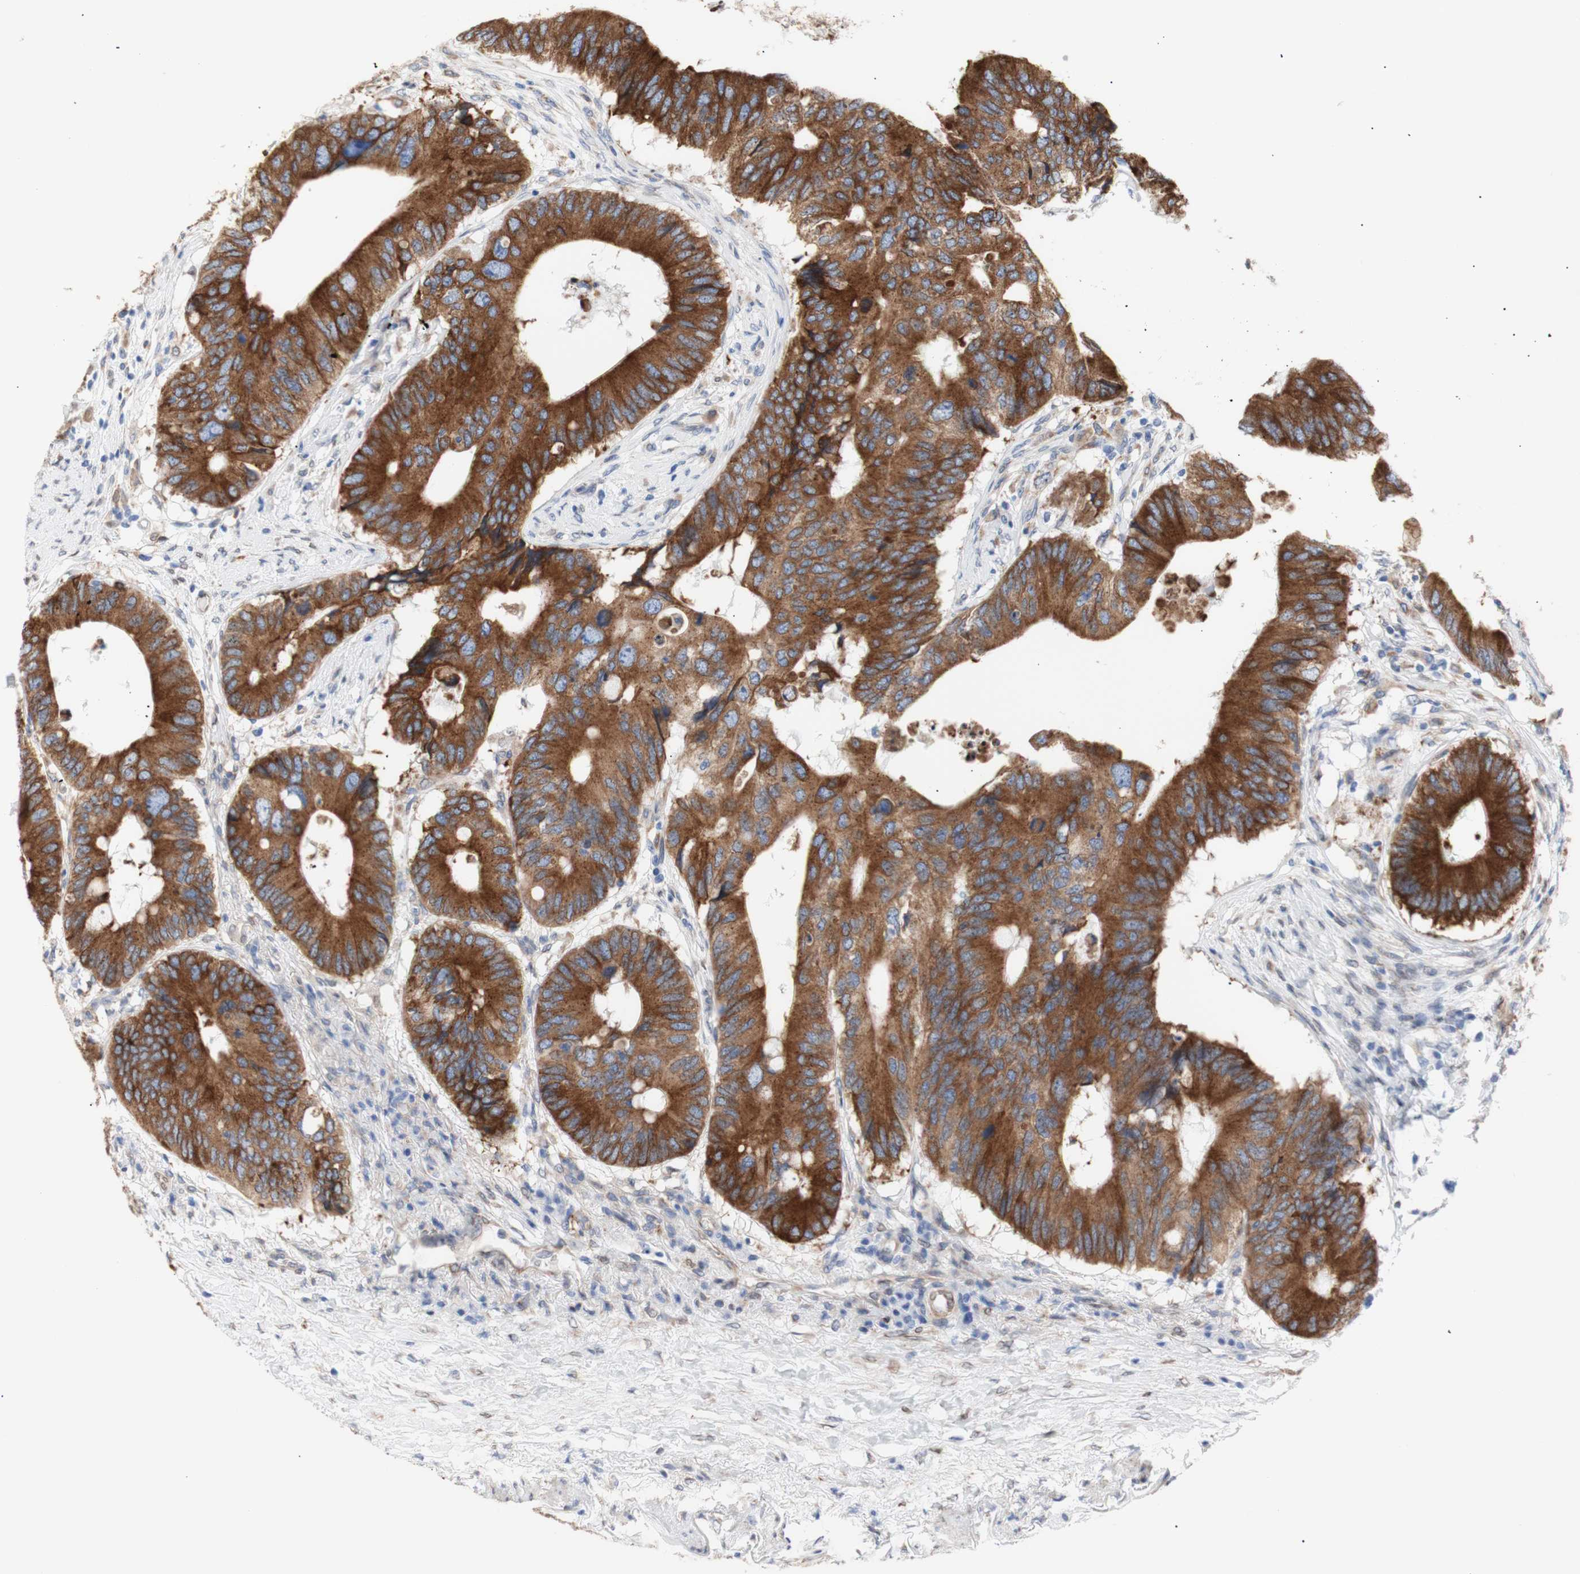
{"staining": {"intensity": "strong", "quantity": ">75%", "location": "cytoplasmic/membranous"}, "tissue": "colorectal cancer", "cell_type": "Tumor cells", "image_type": "cancer", "snomed": [{"axis": "morphology", "description": "Adenocarcinoma, NOS"}, {"axis": "topography", "description": "Colon"}], "caption": "Immunohistochemistry (DAB (3,3'-diaminobenzidine)) staining of colorectal adenocarcinoma displays strong cytoplasmic/membranous protein expression in about >75% of tumor cells. (DAB = brown stain, brightfield microscopy at high magnification).", "gene": "ERLIN1", "patient": {"sex": "male", "age": 71}}